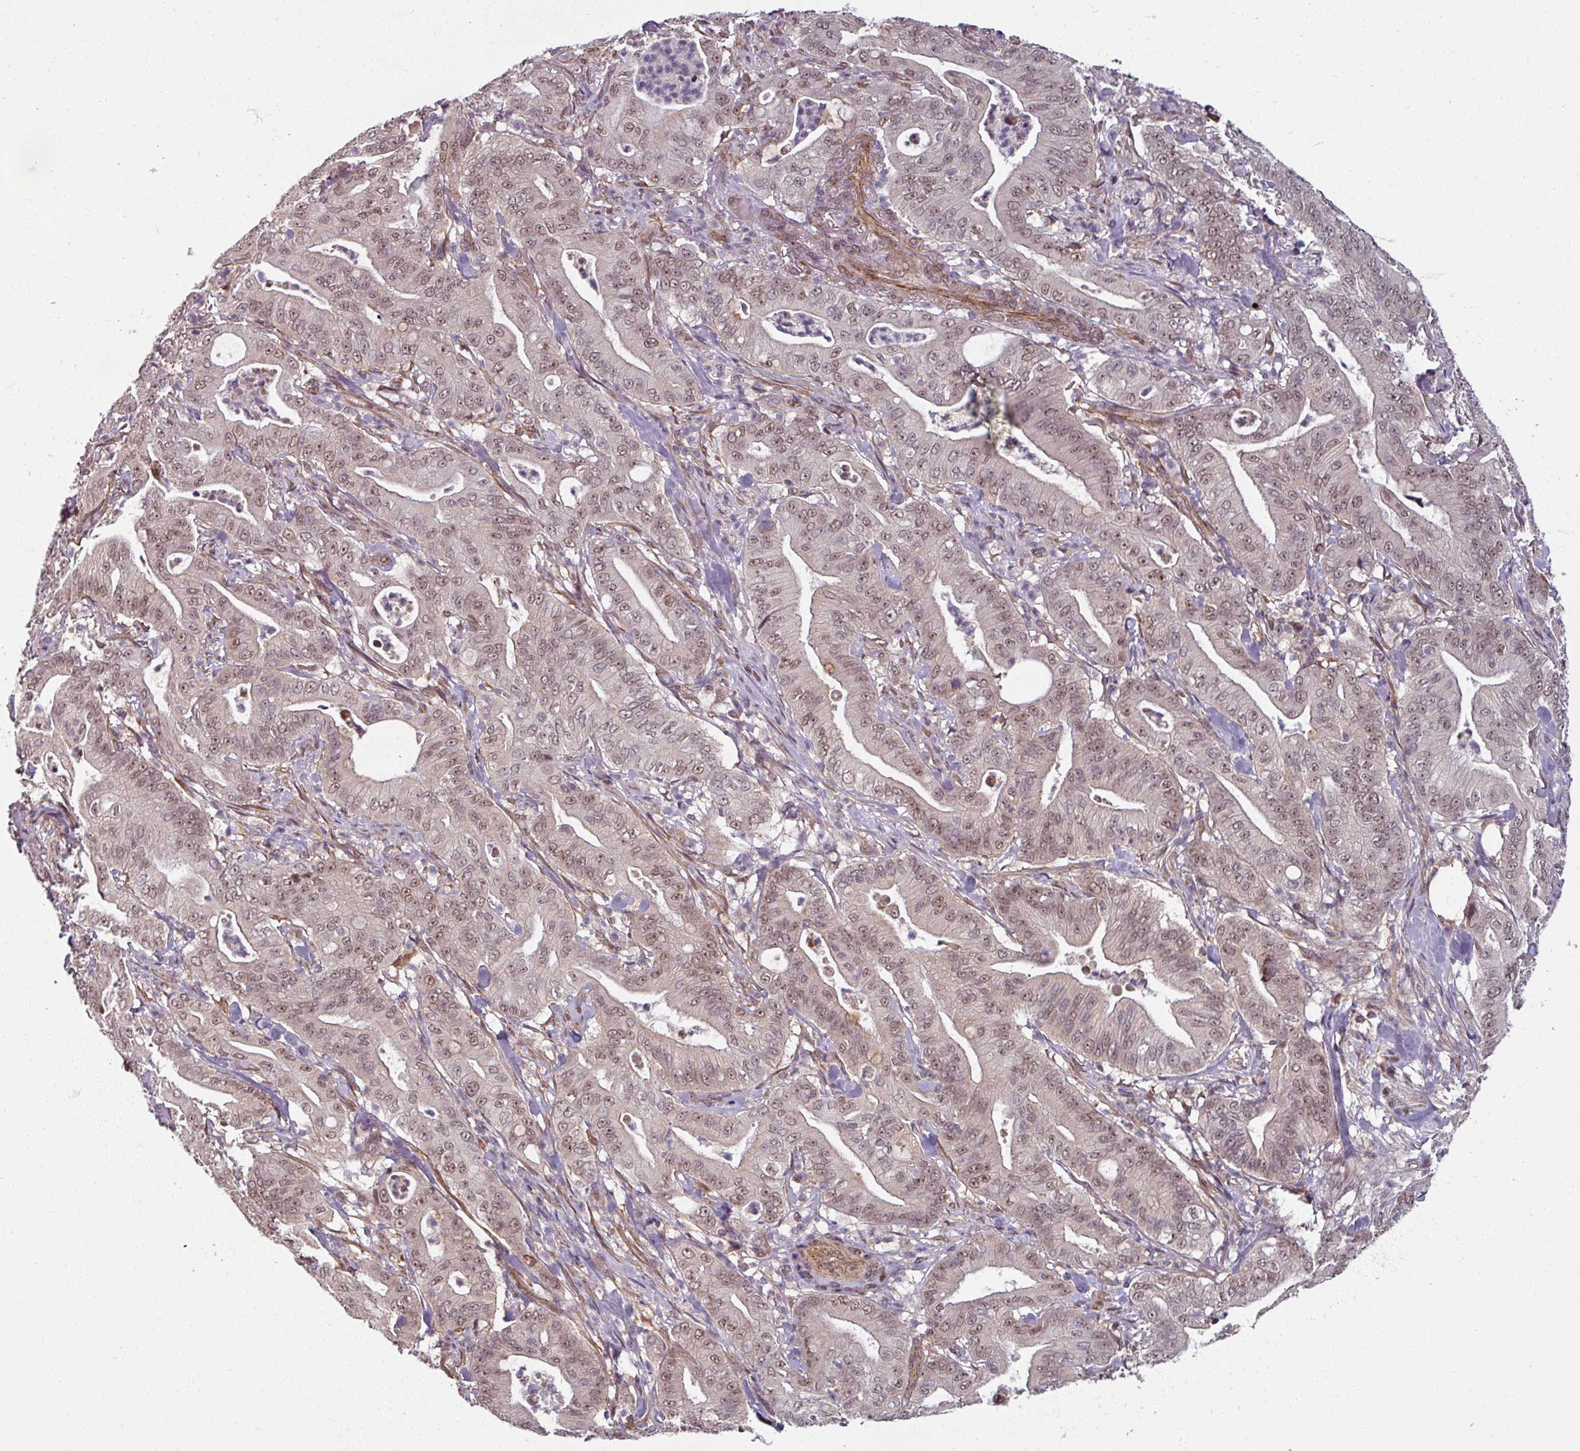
{"staining": {"intensity": "moderate", "quantity": ">75%", "location": "nuclear"}, "tissue": "pancreatic cancer", "cell_type": "Tumor cells", "image_type": "cancer", "snomed": [{"axis": "morphology", "description": "Adenocarcinoma, NOS"}, {"axis": "topography", "description": "Pancreas"}], "caption": "Protein staining of adenocarcinoma (pancreatic) tissue displays moderate nuclear staining in approximately >75% of tumor cells. The staining was performed using DAB (3,3'-diaminobenzidine) to visualize the protein expression in brown, while the nuclei were stained in blue with hematoxylin (Magnification: 20x).", "gene": "SWI5", "patient": {"sex": "male", "age": 71}}